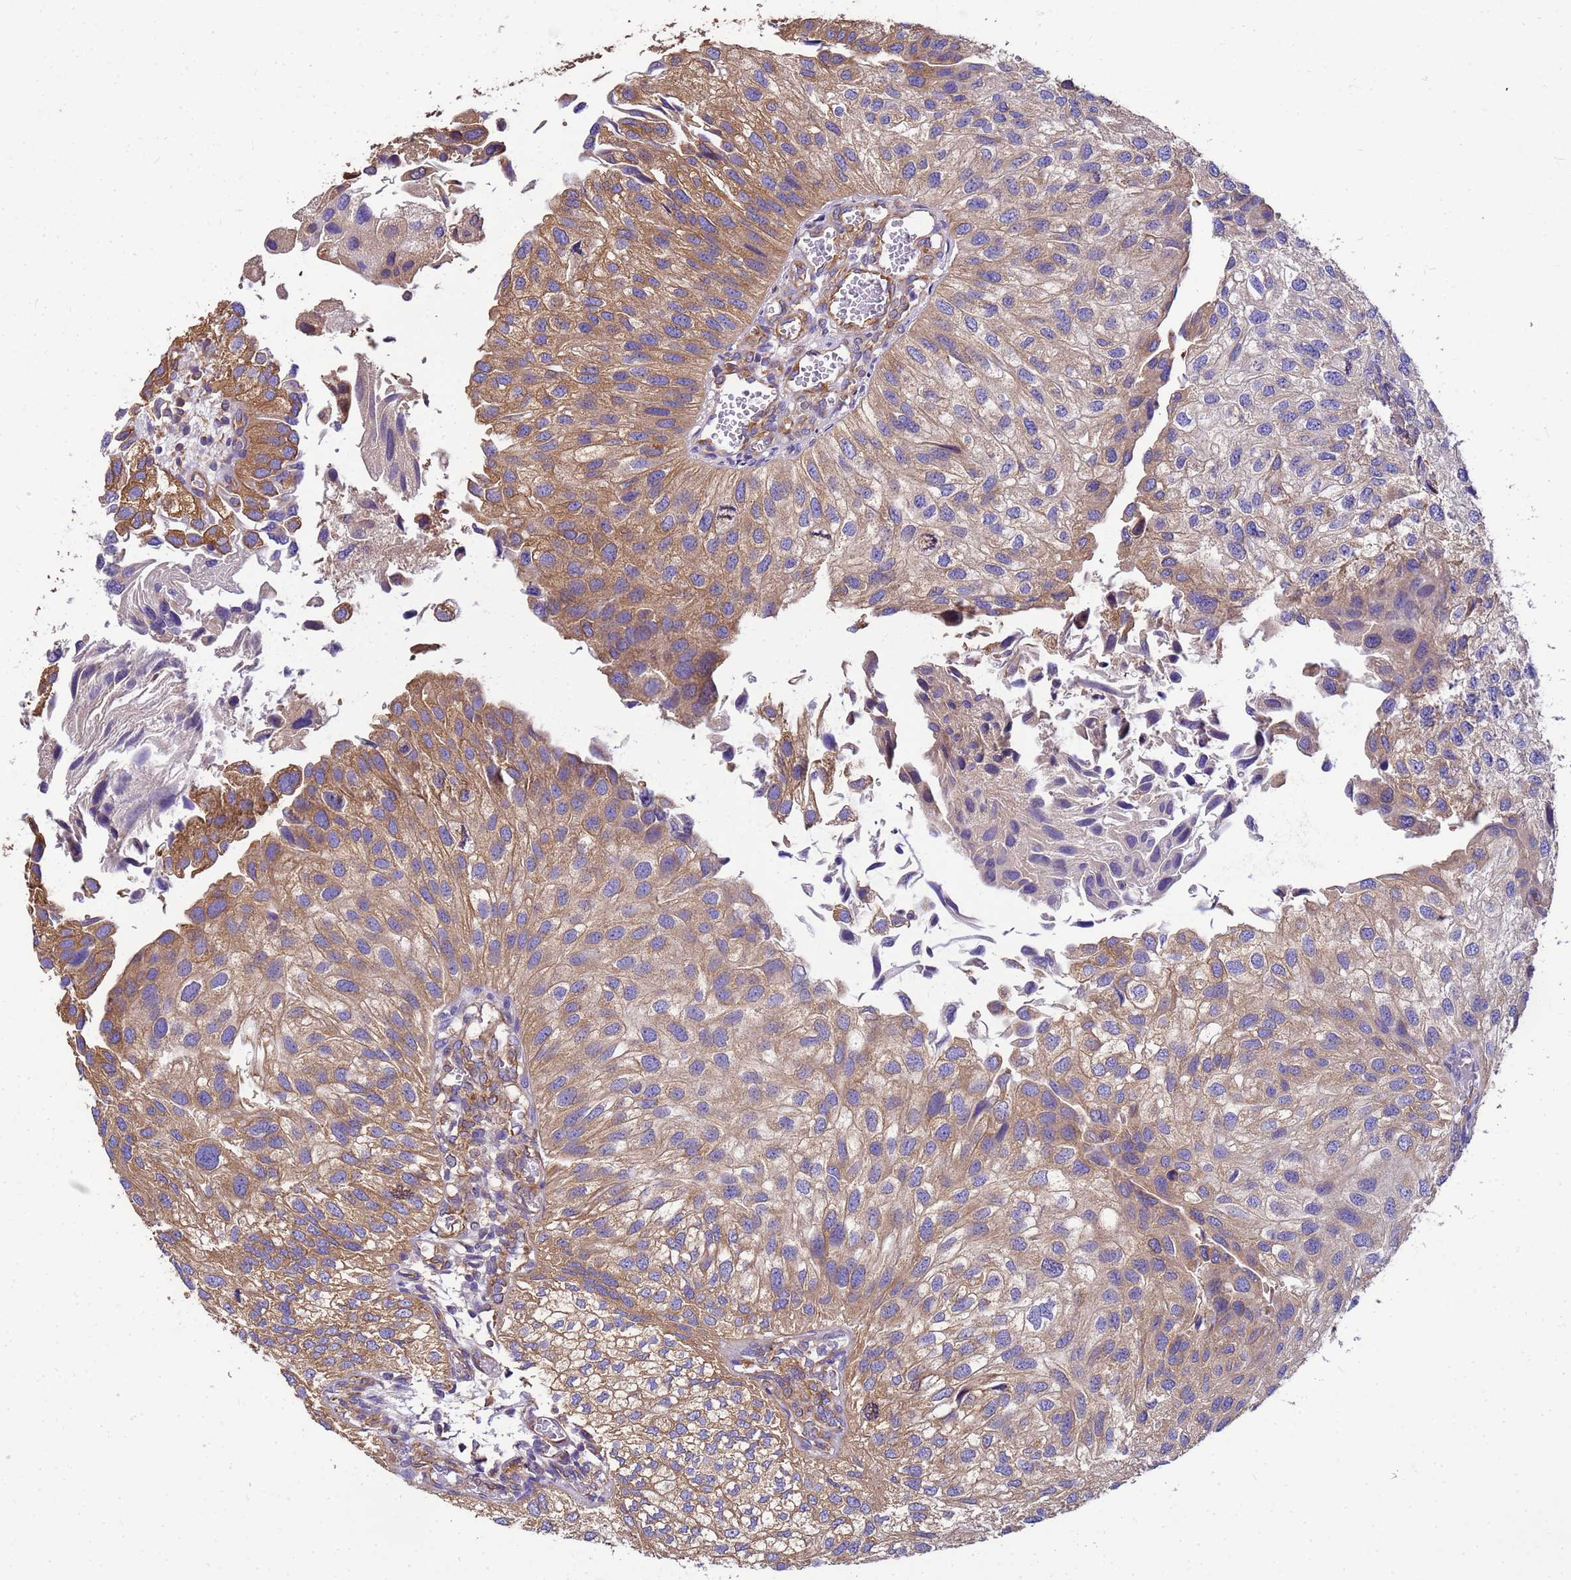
{"staining": {"intensity": "moderate", "quantity": "25%-75%", "location": "cytoplasmic/membranous"}, "tissue": "urothelial cancer", "cell_type": "Tumor cells", "image_type": "cancer", "snomed": [{"axis": "morphology", "description": "Urothelial carcinoma, Low grade"}, {"axis": "topography", "description": "Urinary bladder"}], "caption": "Immunohistochemical staining of human urothelial cancer displays moderate cytoplasmic/membranous protein staining in approximately 25%-75% of tumor cells.", "gene": "TUBB1", "patient": {"sex": "female", "age": 89}}